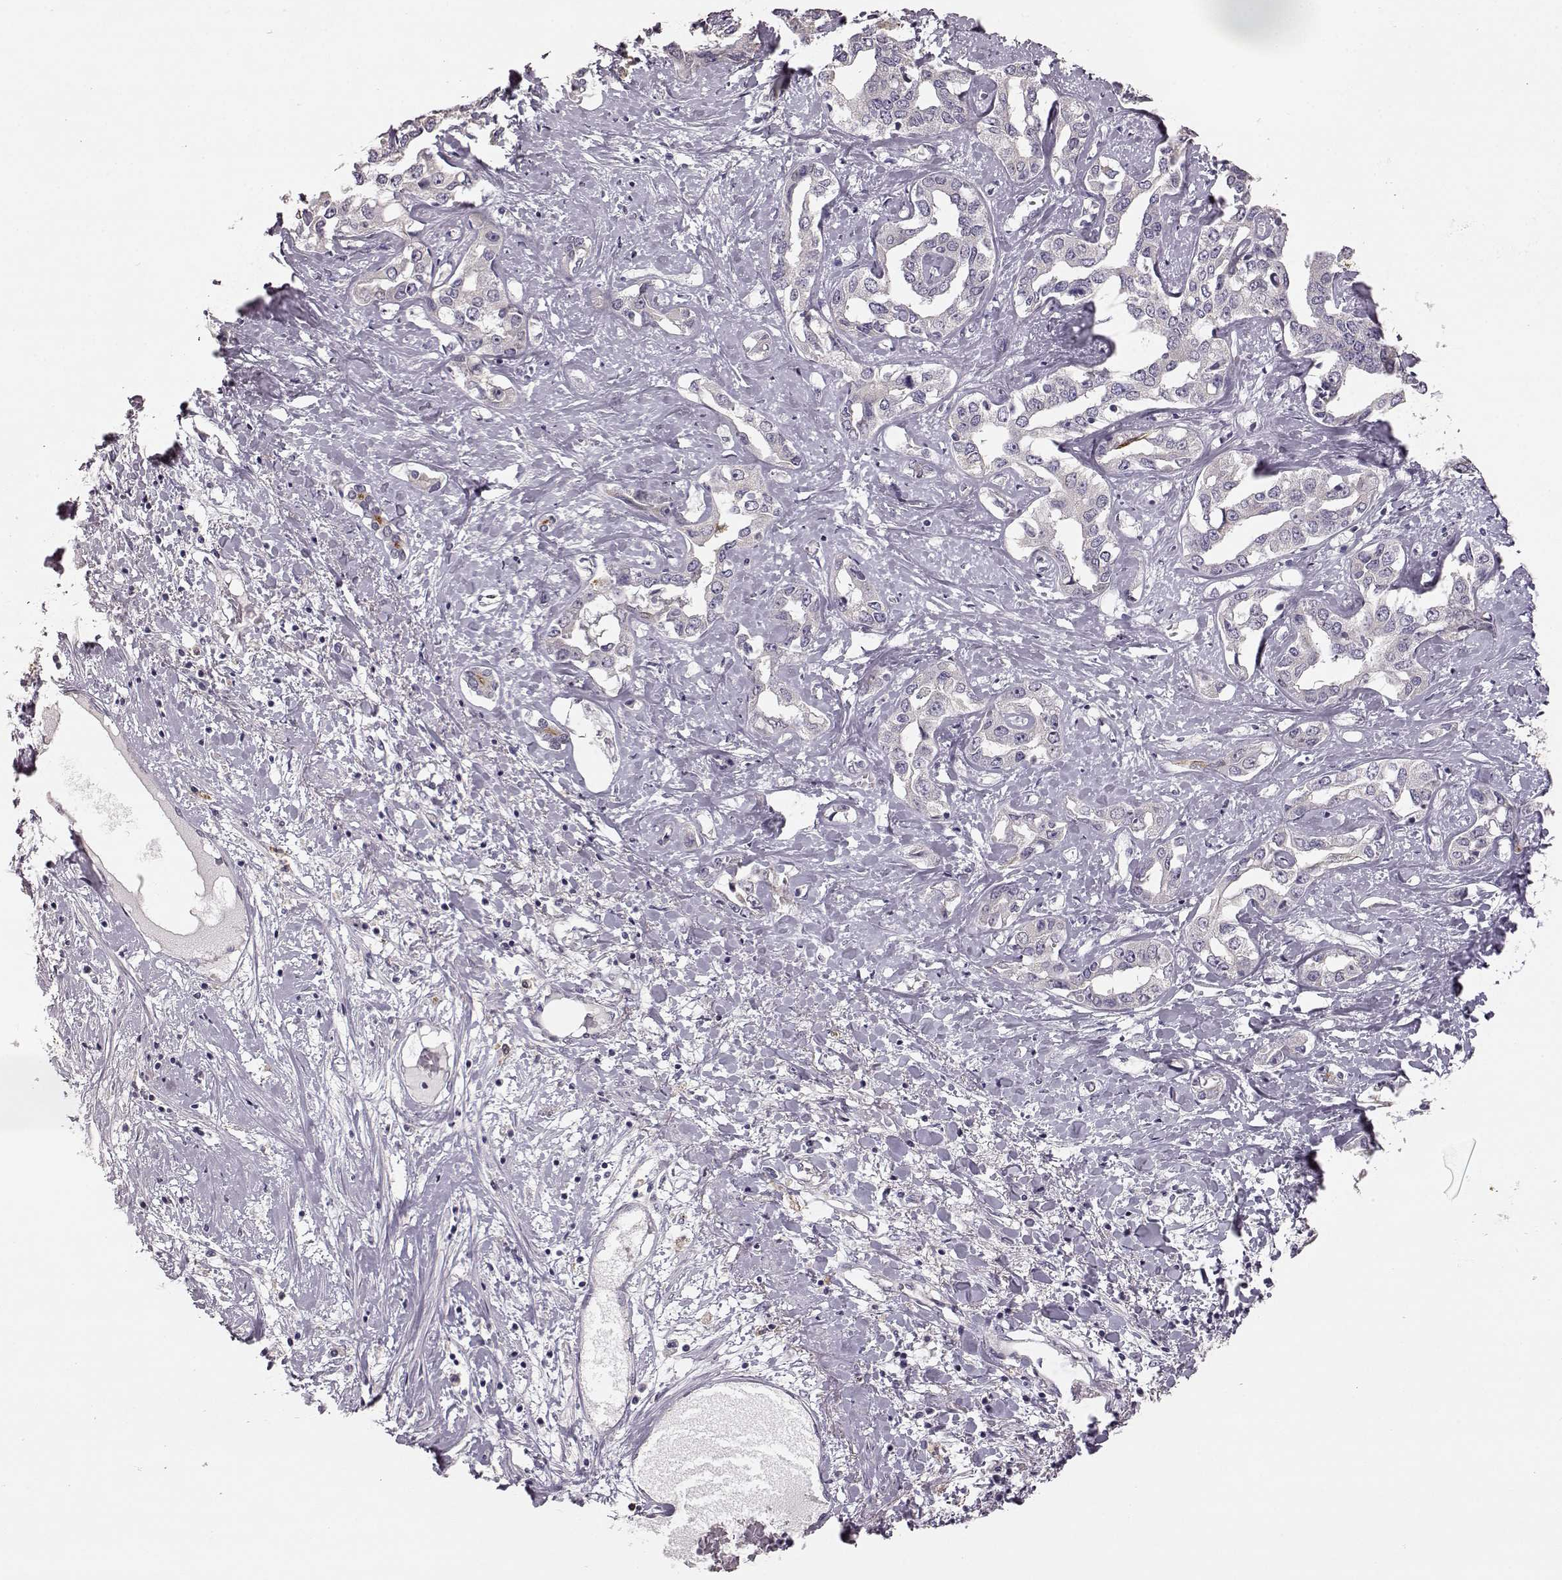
{"staining": {"intensity": "negative", "quantity": "none", "location": "none"}, "tissue": "liver cancer", "cell_type": "Tumor cells", "image_type": "cancer", "snomed": [{"axis": "morphology", "description": "Cholangiocarcinoma"}, {"axis": "topography", "description": "Liver"}], "caption": "High power microscopy image of an immunohistochemistry (IHC) image of liver cholangiocarcinoma, revealing no significant expression in tumor cells.", "gene": "GHR", "patient": {"sex": "male", "age": 59}}